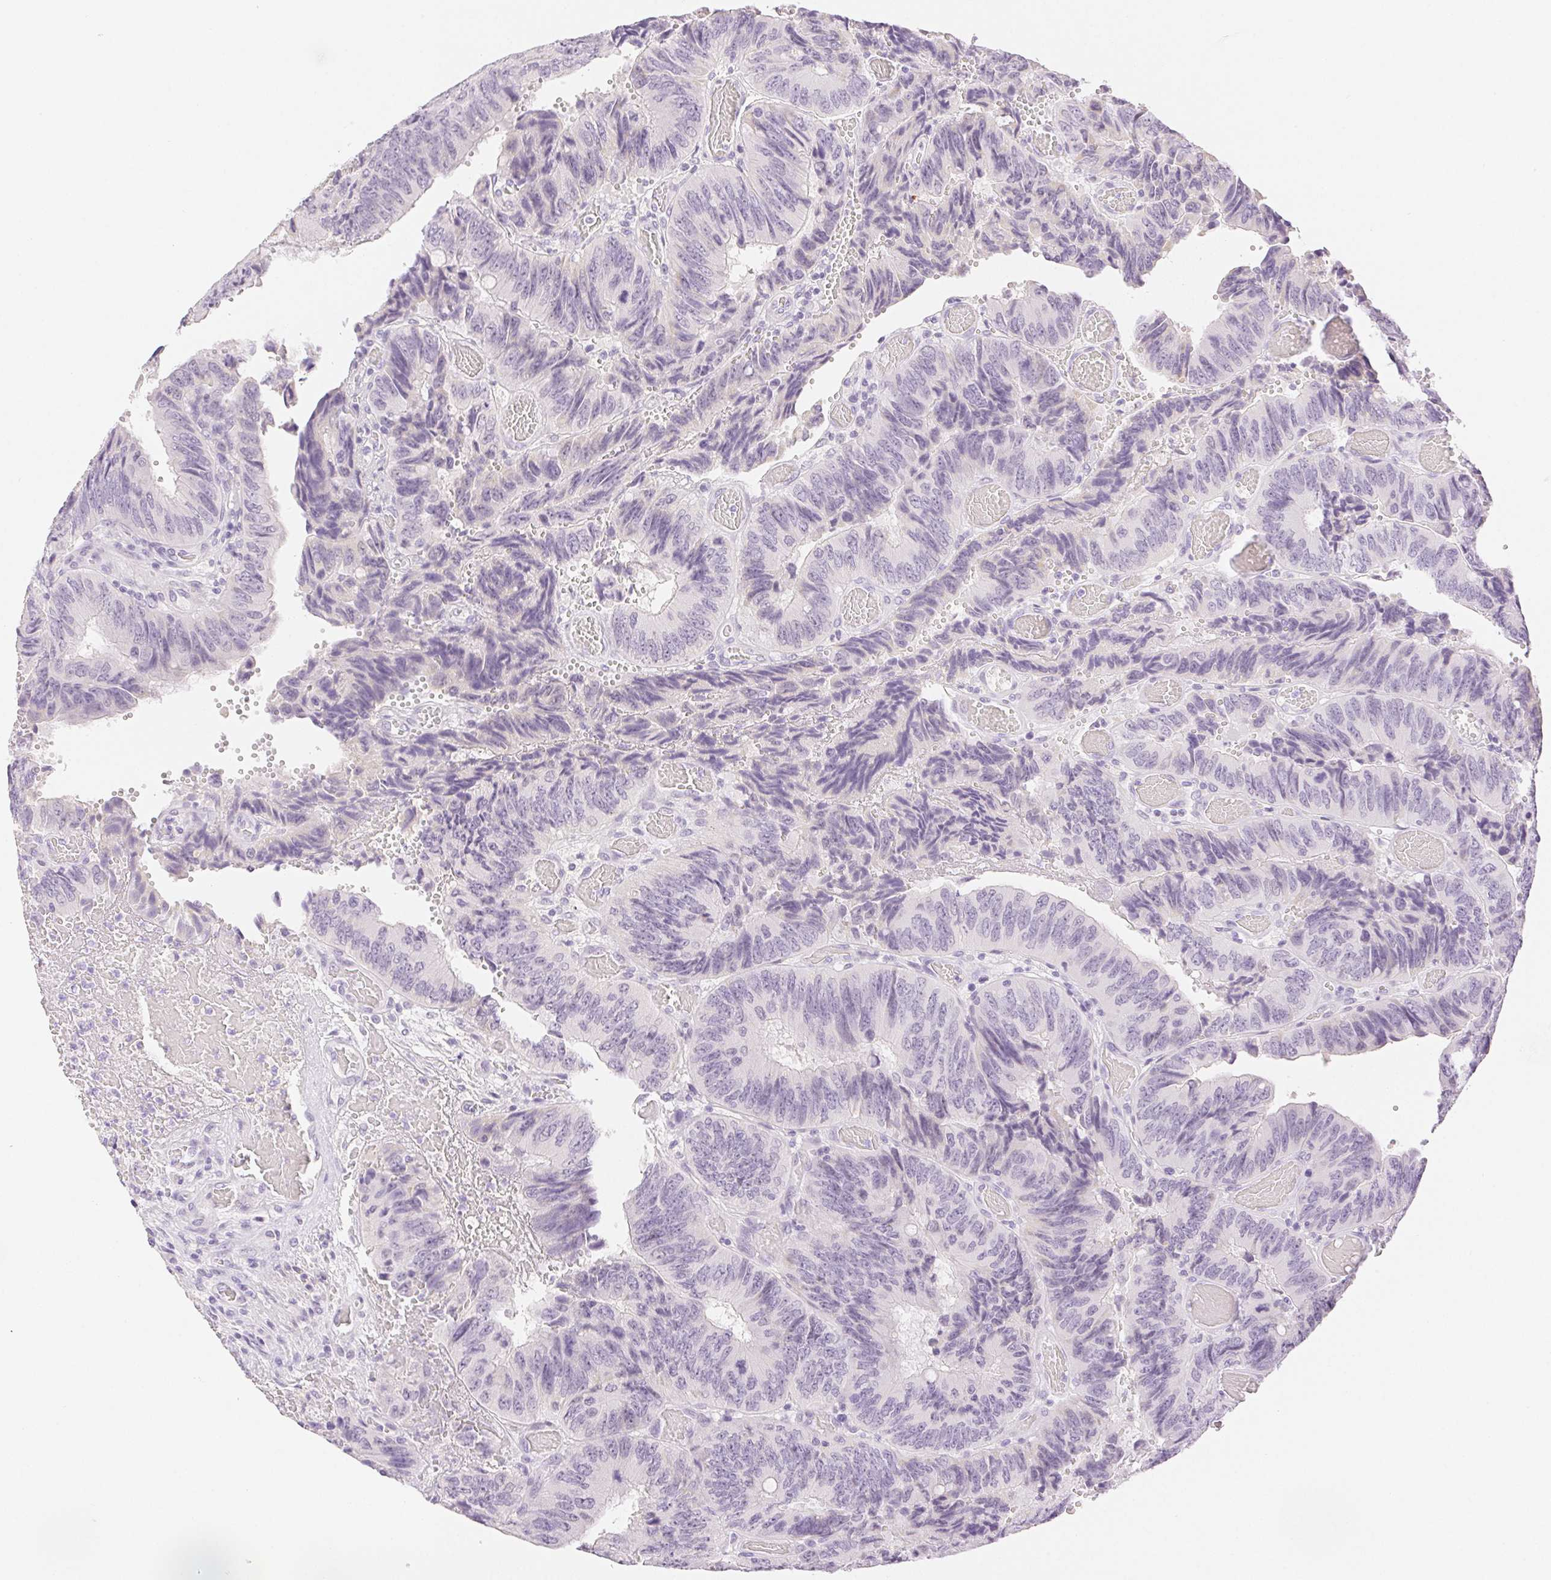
{"staining": {"intensity": "negative", "quantity": "none", "location": "none"}, "tissue": "colorectal cancer", "cell_type": "Tumor cells", "image_type": "cancer", "snomed": [{"axis": "morphology", "description": "Adenocarcinoma, NOS"}, {"axis": "topography", "description": "Colon"}], "caption": "An IHC image of adenocarcinoma (colorectal) is shown. There is no staining in tumor cells of adenocarcinoma (colorectal).", "gene": "SPACA4", "patient": {"sex": "female", "age": 84}}